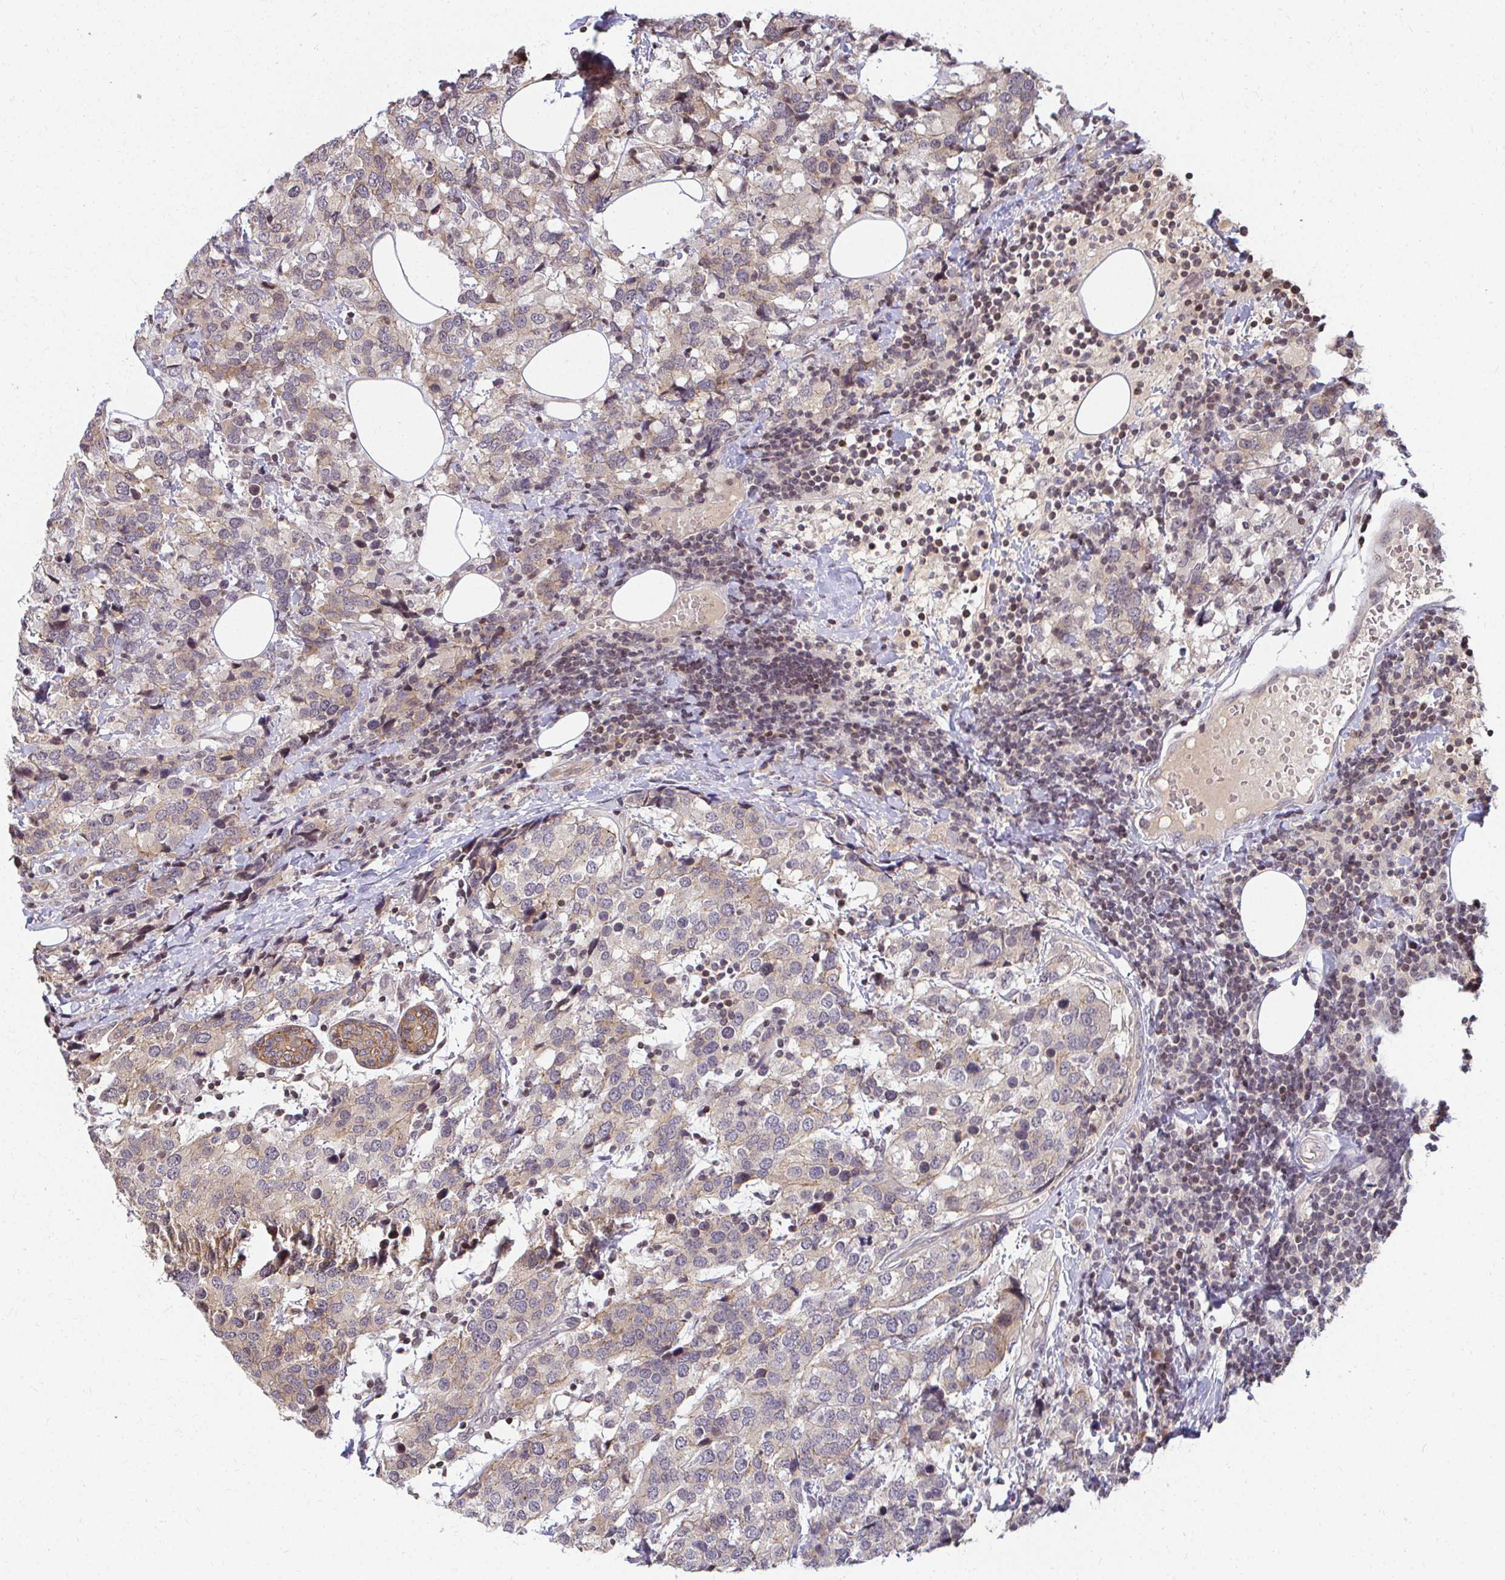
{"staining": {"intensity": "weak", "quantity": "<25%", "location": "cytoplasmic/membranous"}, "tissue": "breast cancer", "cell_type": "Tumor cells", "image_type": "cancer", "snomed": [{"axis": "morphology", "description": "Lobular carcinoma"}, {"axis": "topography", "description": "Breast"}], "caption": "Tumor cells are negative for protein expression in human breast cancer (lobular carcinoma).", "gene": "ANK3", "patient": {"sex": "female", "age": 59}}